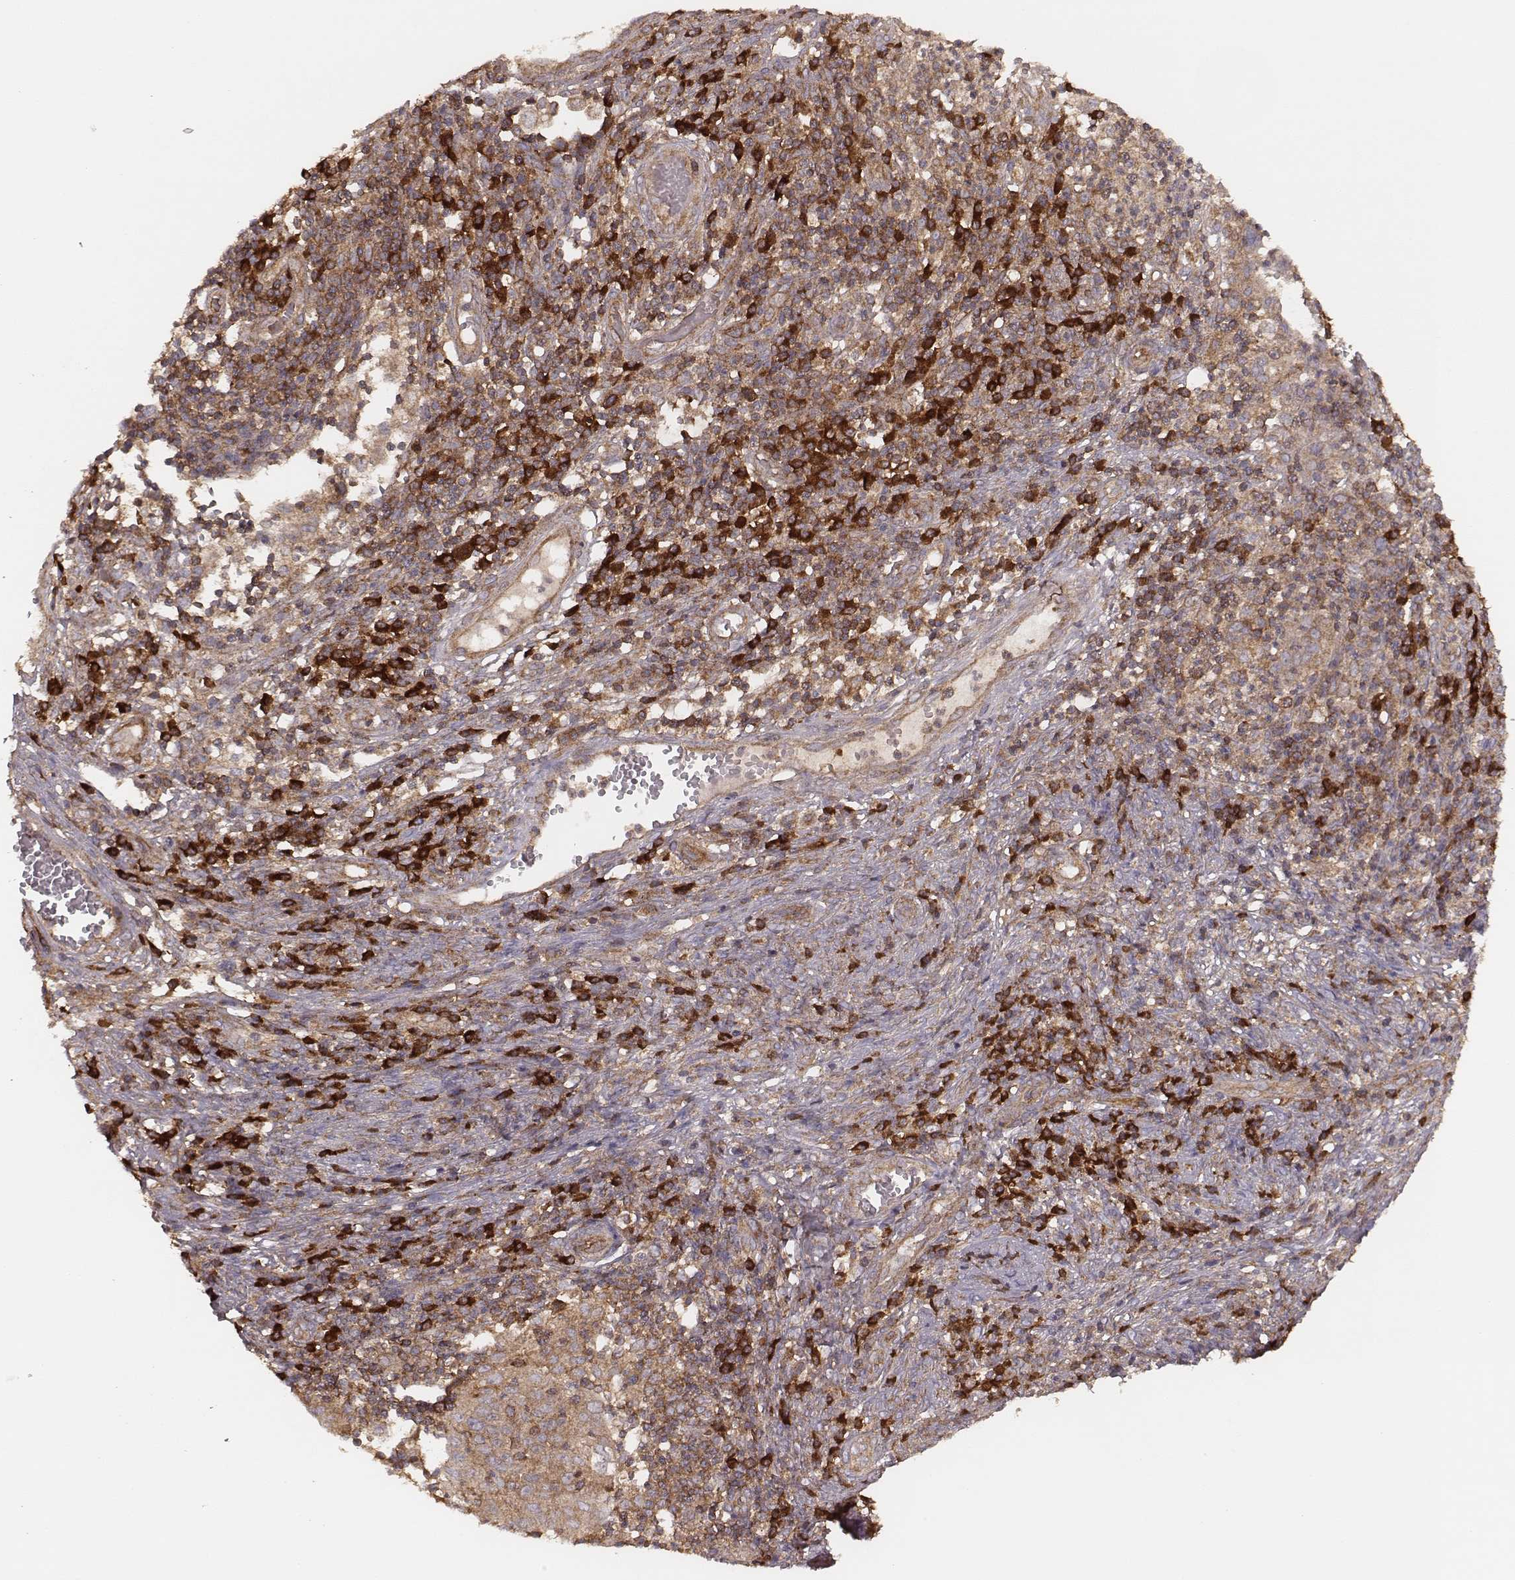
{"staining": {"intensity": "moderate", "quantity": ">75%", "location": "cytoplasmic/membranous"}, "tissue": "cervical cancer", "cell_type": "Tumor cells", "image_type": "cancer", "snomed": [{"axis": "morphology", "description": "Squamous cell carcinoma, NOS"}, {"axis": "topography", "description": "Cervix"}], "caption": "Protein staining of cervical cancer tissue displays moderate cytoplasmic/membranous staining in approximately >75% of tumor cells.", "gene": "CARS1", "patient": {"sex": "female", "age": 39}}